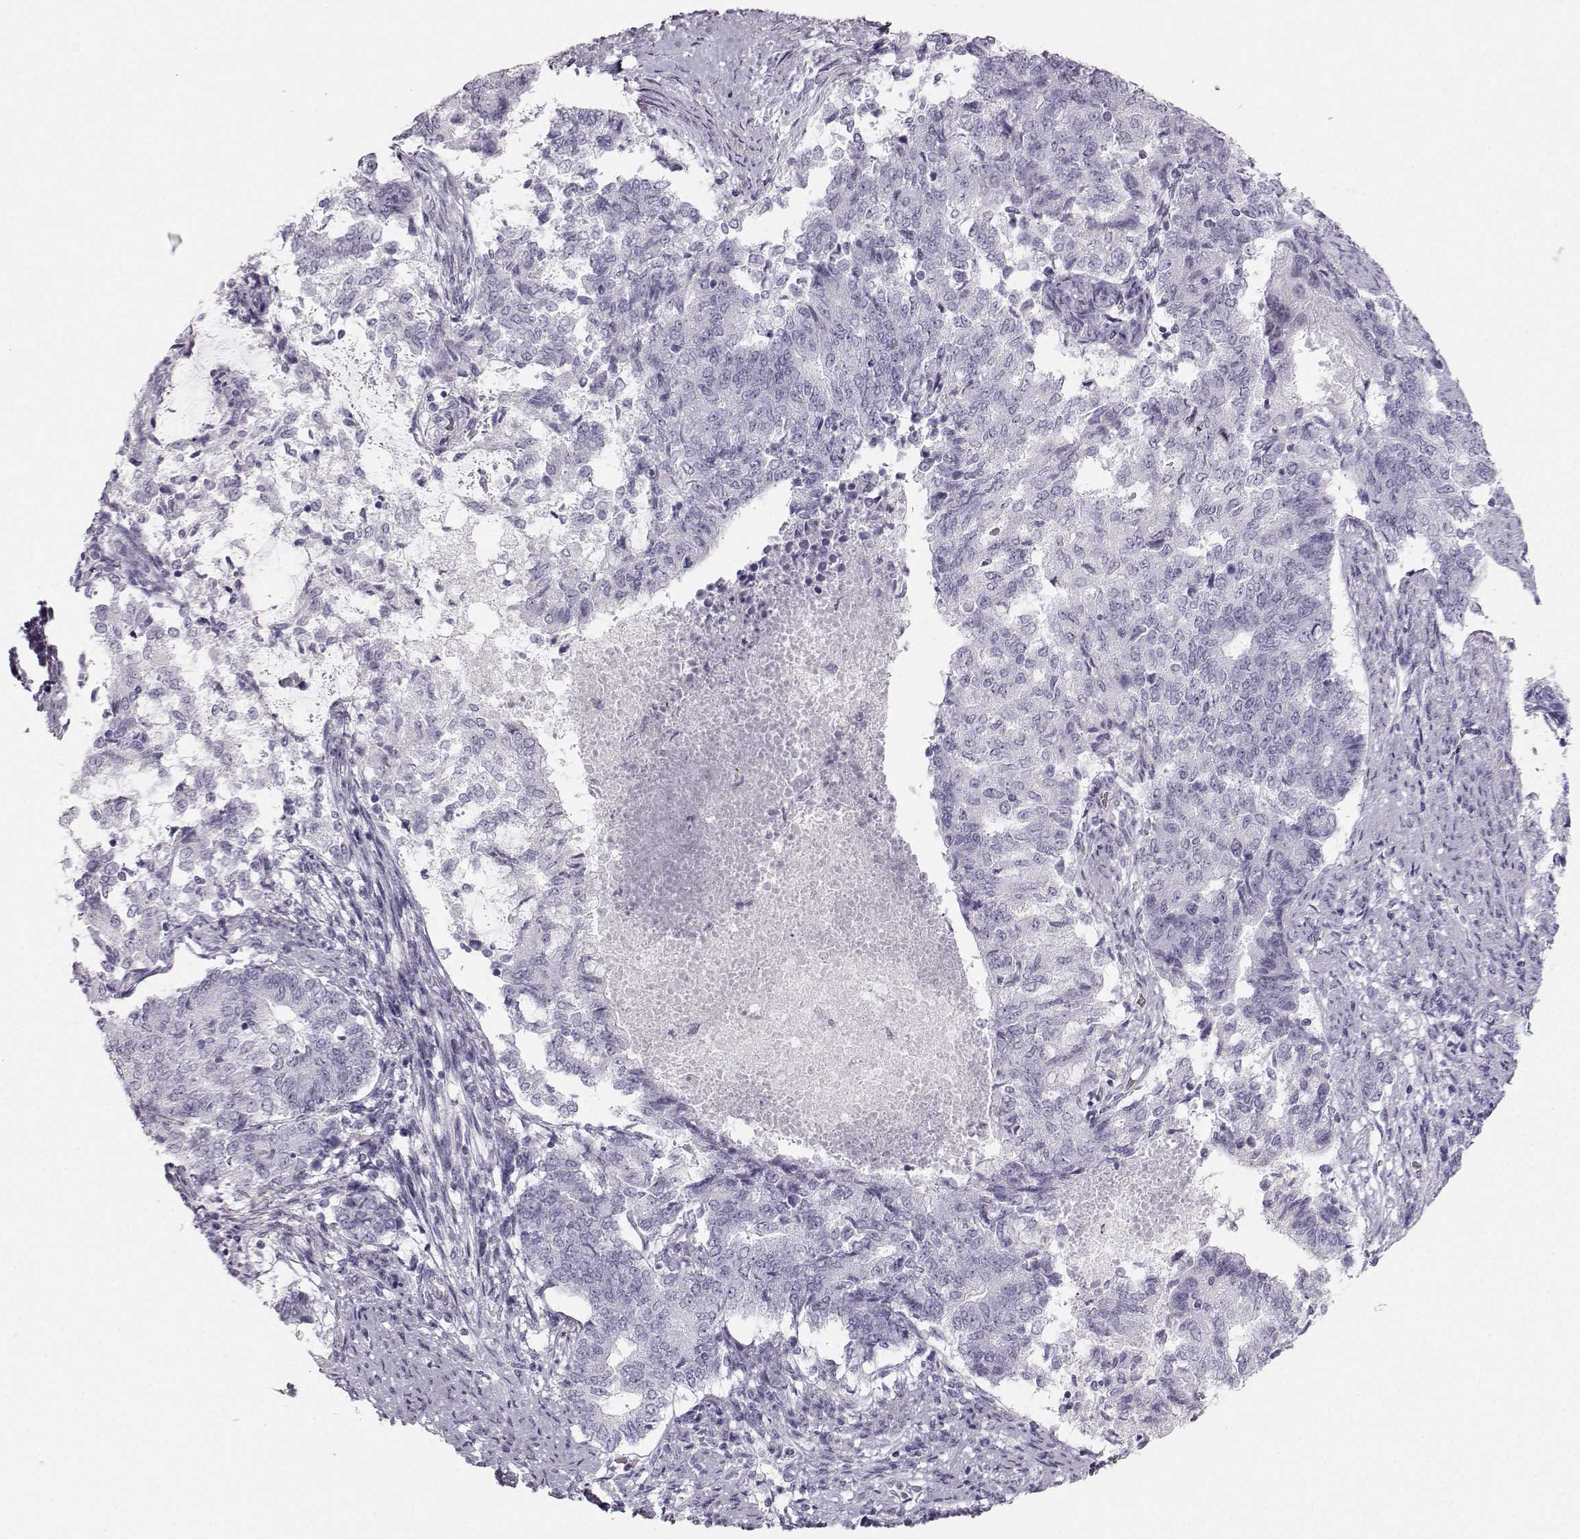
{"staining": {"intensity": "negative", "quantity": "none", "location": "none"}, "tissue": "endometrial cancer", "cell_type": "Tumor cells", "image_type": "cancer", "snomed": [{"axis": "morphology", "description": "Adenocarcinoma, NOS"}, {"axis": "topography", "description": "Endometrium"}], "caption": "Tumor cells are negative for brown protein staining in endometrial adenocarcinoma.", "gene": "CASR", "patient": {"sex": "female", "age": 65}}